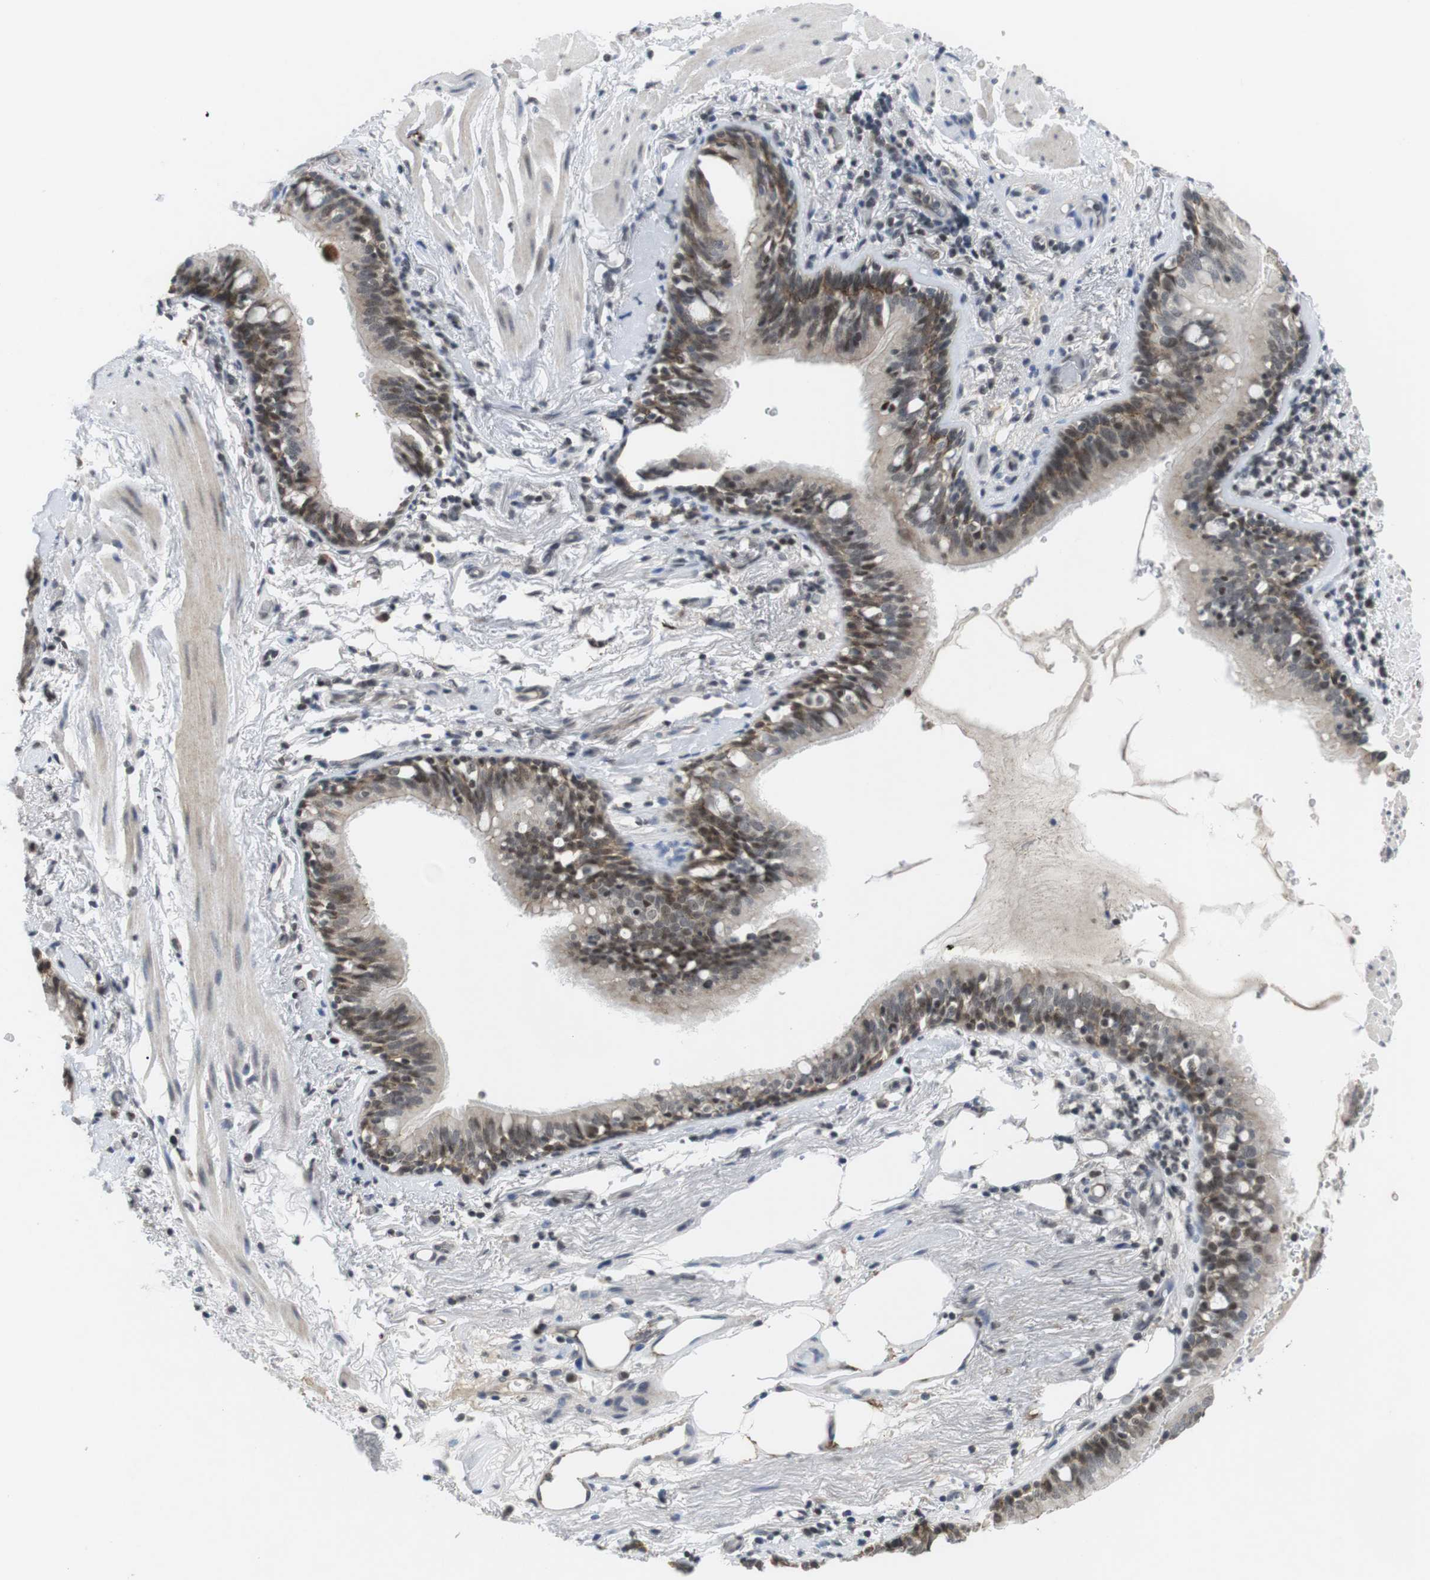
{"staining": {"intensity": "moderate", "quantity": "25%-75%", "location": "cytoplasmic/membranous,nuclear"}, "tissue": "bronchus", "cell_type": "Respiratory epithelial cells", "image_type": "normal", "snomed": [{"axis": "morphology", "description": "Normal tissue, NOS"}, {"axis": "morphology", "description": "Inflammation, NOS"}, {"axis": "topography", "description": "Cartilage tissue"}, {"axis": "topography", "description": "Bronchus"}], "caption": "Immunohistochemistry of normal bronchus shows medium levels of moderate cytoplasmic/membranous,nuclear staining in approximately 25%-75% of respiratory epithelial cells. (Brightfield microscopy of DAB IHC at high magnification).", "gene": "NECTIN1", "patient": {"sex": "male", "age": 77}}